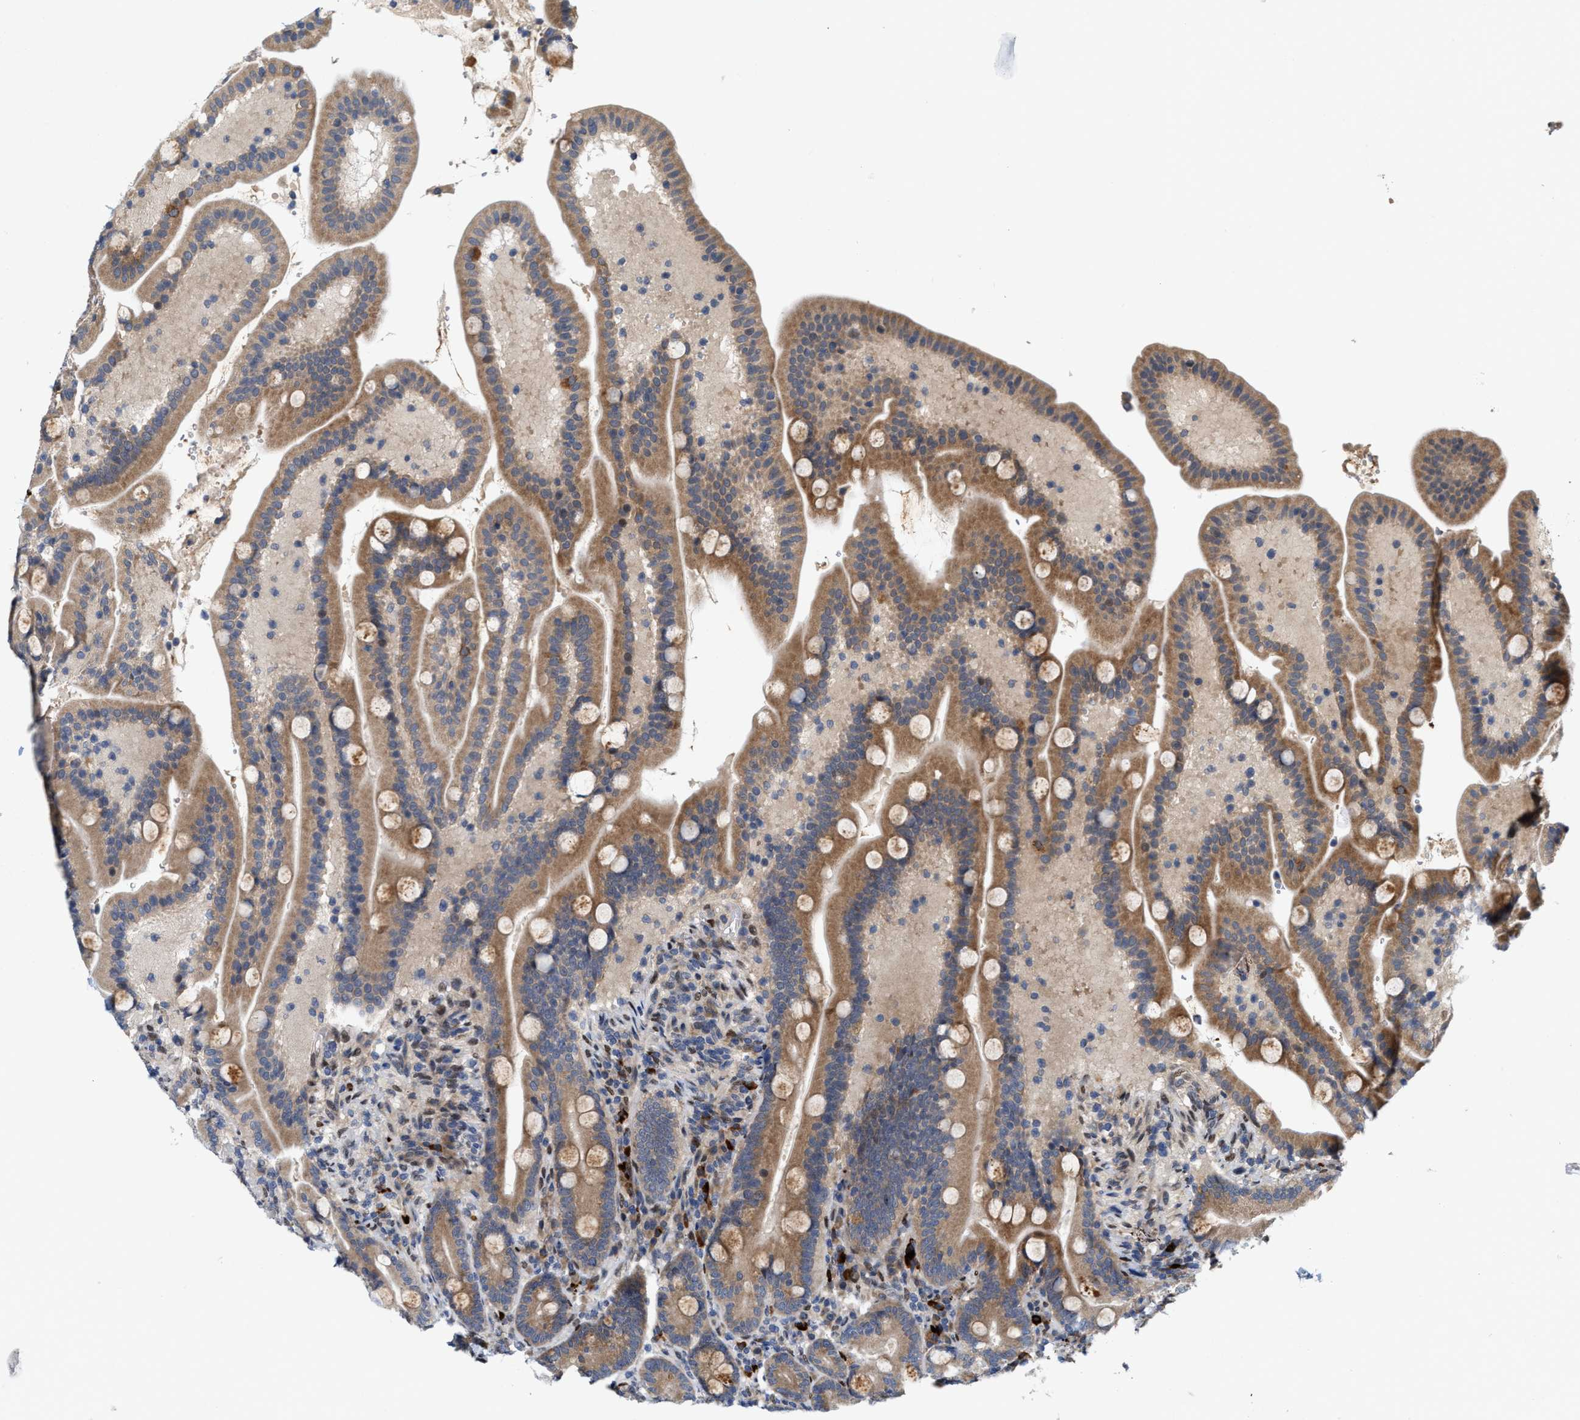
{"staining": {"intensity": "moderate", "quantity": ">75%", "location": "cytoplasmic/membranous"}, "tissue": "duodenum", "cell_type": "Glandular cells", "image_type": "normal", "snomed": [{"axis": "morphology", "description": "Normal tissue, NOS"}, {"axis": "topography", "description": "Duodenum"}], "caption": "Immunohistochemical staining of normal human duodenum demonstrates moderate cytoplasmic/membranous protein expression in about >75% of glandular cells.", "gene": "TCF4", "patient": {"sex": "male", "age": 54}}